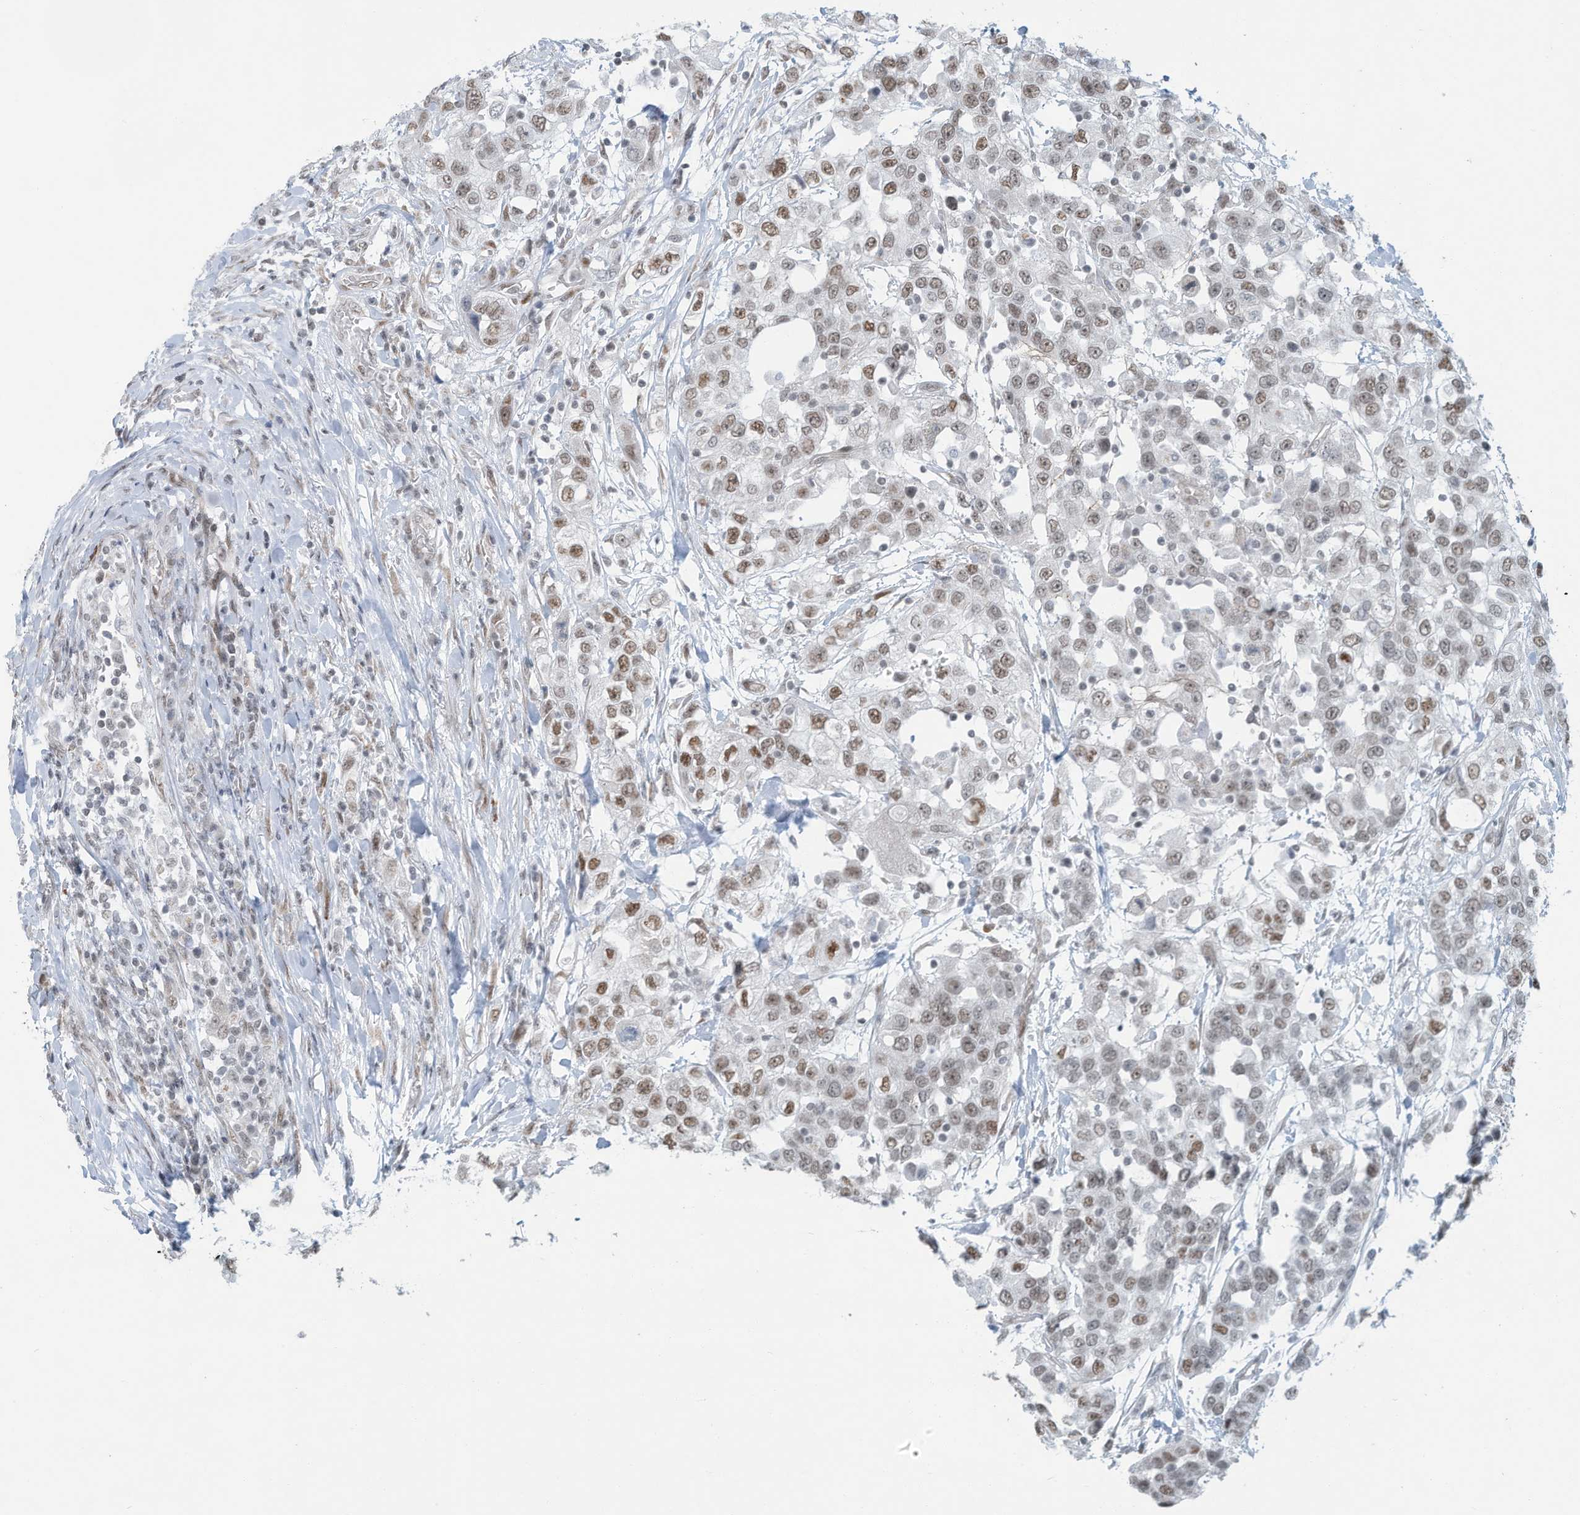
{"staining": {"intensity": "moderate", "quantity": ">75%", "location": "nuclear"}, "tissue": "urothelial cancer", "cell_type": "Tumor cells", "image_type": "cancer", "snomed": [{"axis": "morphology", "description": "Urothelial carcinoma, High grade"}, {"axis": "topography", "description": "Urinary bladder"}], "caption": "This is a micrograph of immunohistochemistry (IHC) staining of high-grade urothelial carcinoma, which shows moderate positivity in the nuclear of tumor cells.", "gene": "SARNP", "patient": {"sex": "female", "age": 80}}